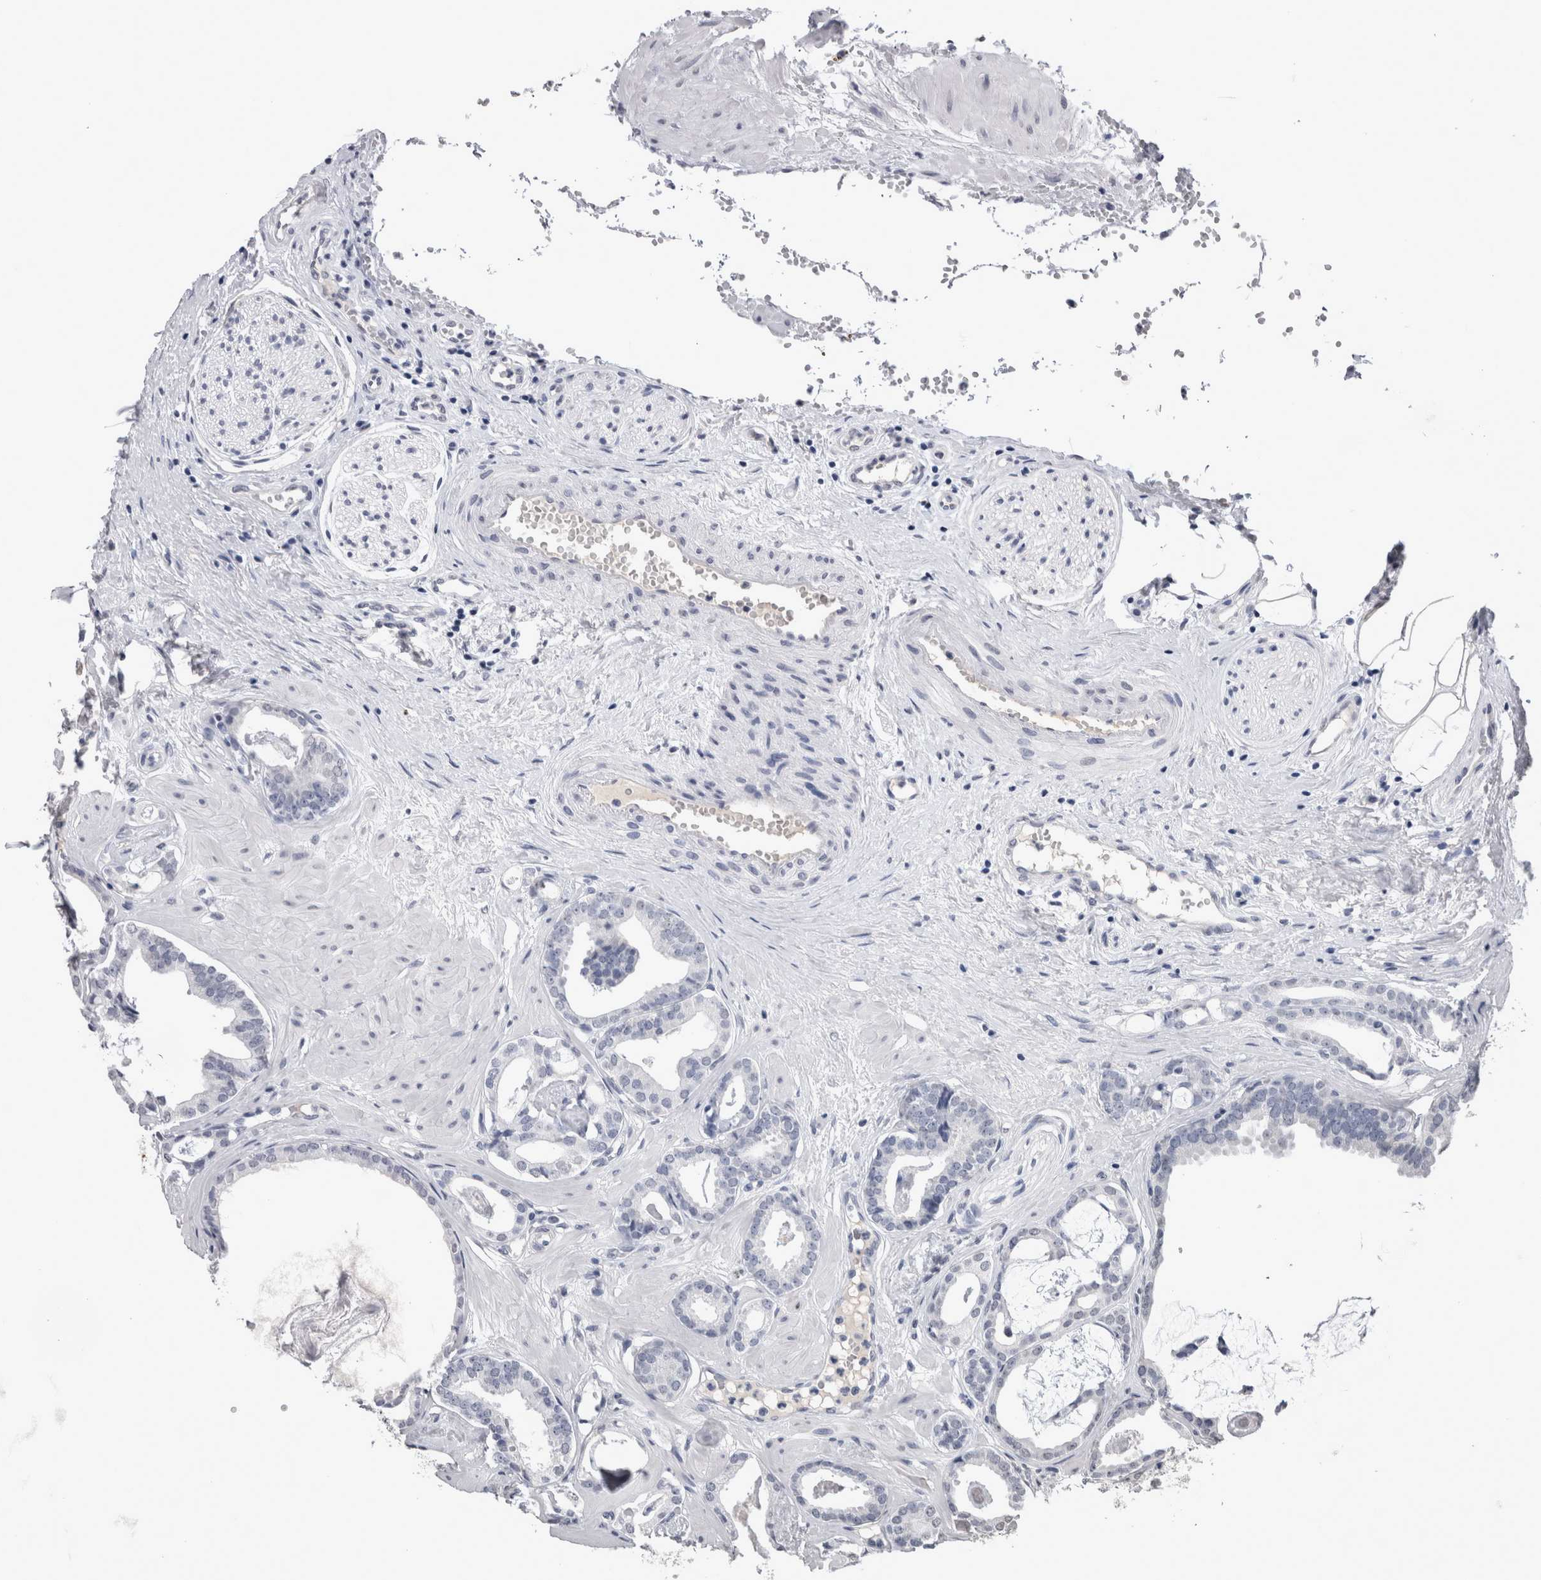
{"staining": {"intensity": "negative", "quantity": "none", "location": "none"}, "tissue": "prostate cancer", "cell_type": "Tumor cells", "image_type": "cancer", "snomed": [{"axis": "morphology", "description": "Adenocarcinoma, Low grade"}, {"axis": "topography", "description": "Prostate"}], "caption": "Tumor cells show no significant expression in prostate cancer (low-grade adenocarcinoma).", "gene": "PAX5", "patient": {"sex": "male", "age": 53}}